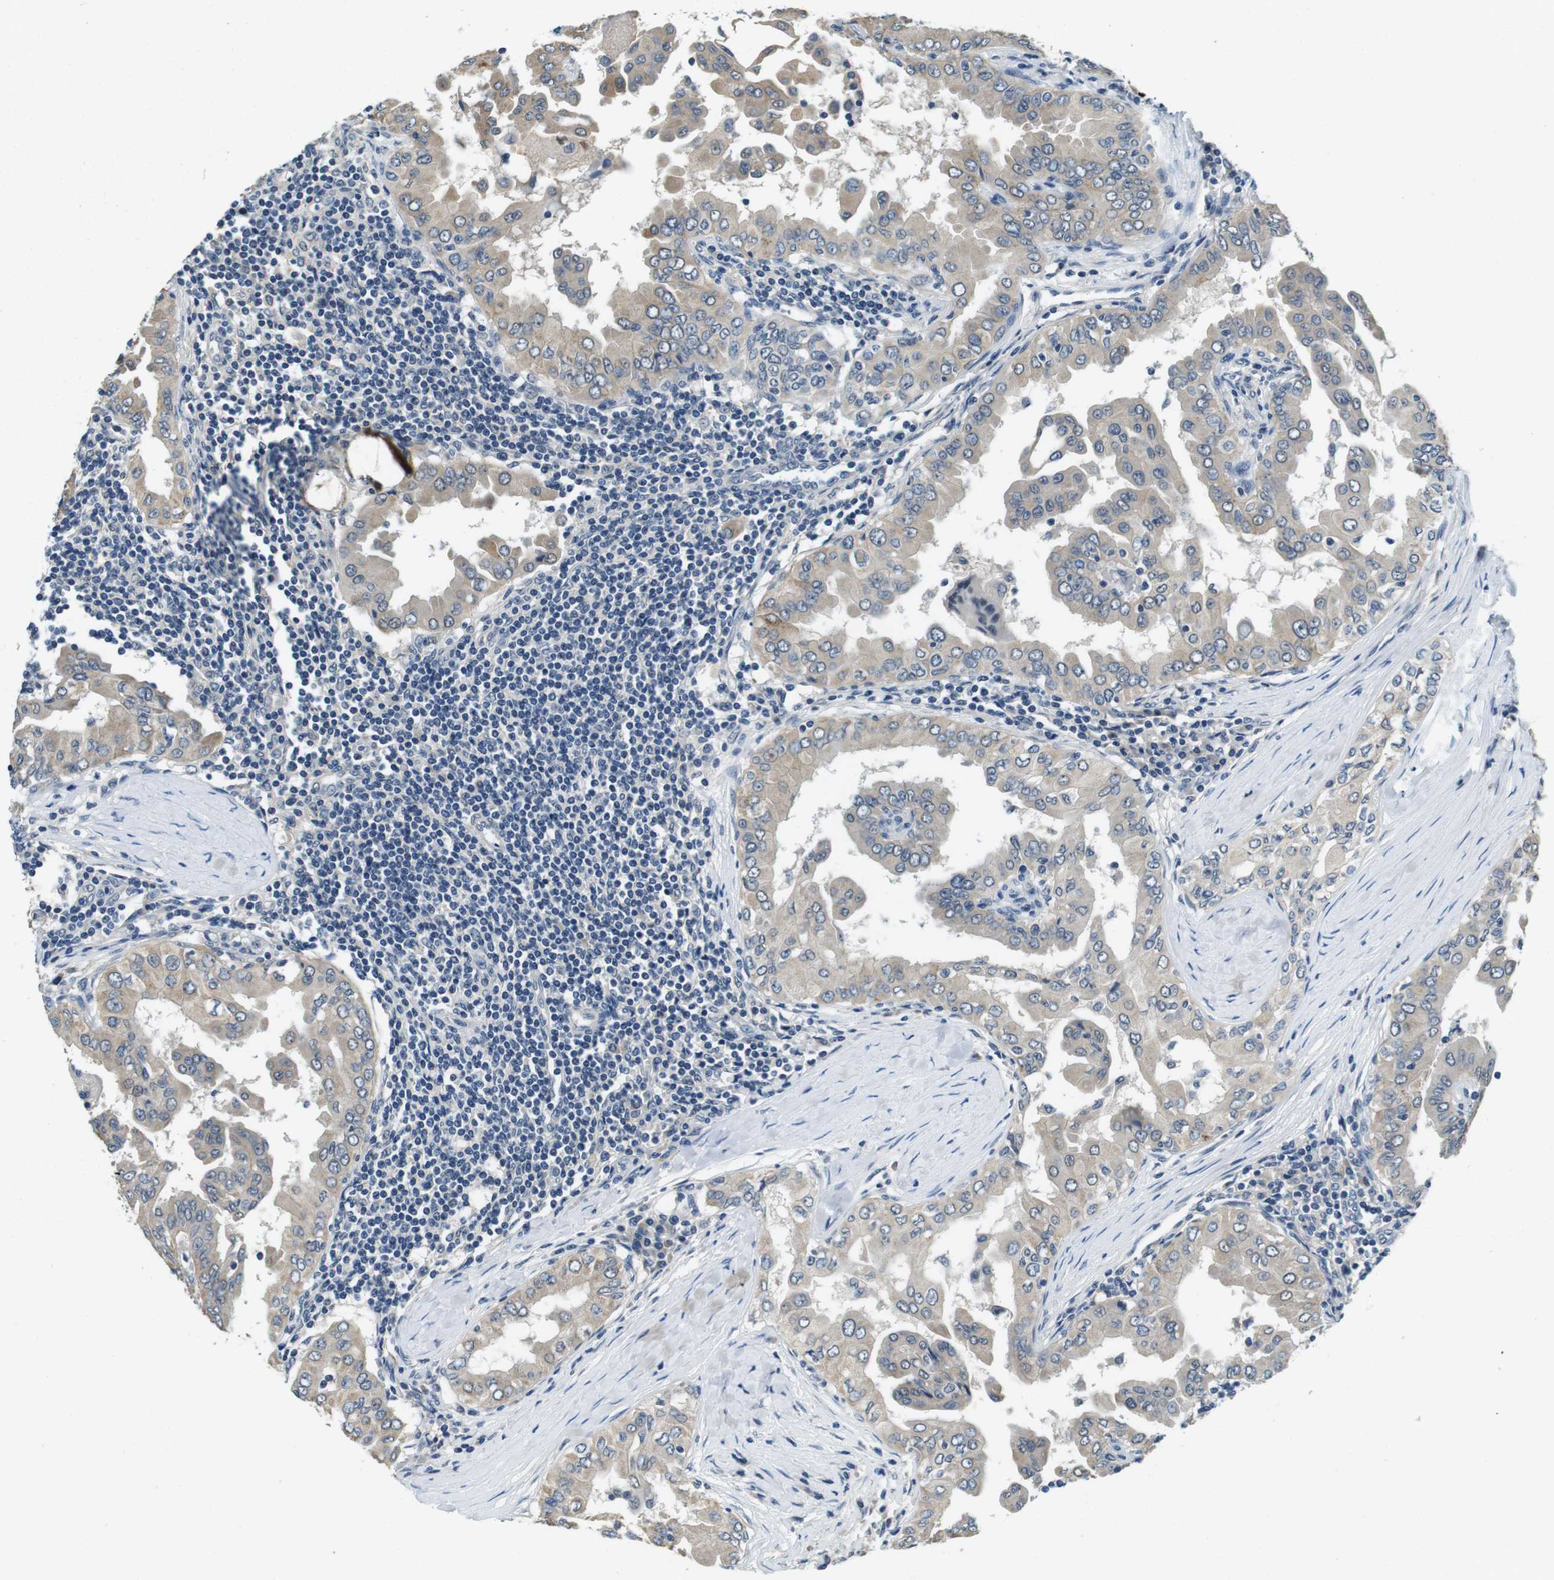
{"staining": {"intensity": "weak", "quantity": ">75%", "location": "cytoplasmic/membranous"}, "tissue": "thyroid cancer", "cell_type": "Tumor cells", "image_type": "cancer", "snomed": [{"axis": "morphology", "description": "Papillary adenocarcinoma, NOS"}, {"axis": "topography", "description": "Thyroid gland"}], "caption": "Immunohistochemical staining of thyroid cancer exhibits low levels of weak cytoplasmic/membranous protein expression in about >75% of tumor cells.", "gene": "DTNA", "patient": {"sex": "male", "age": 33}}